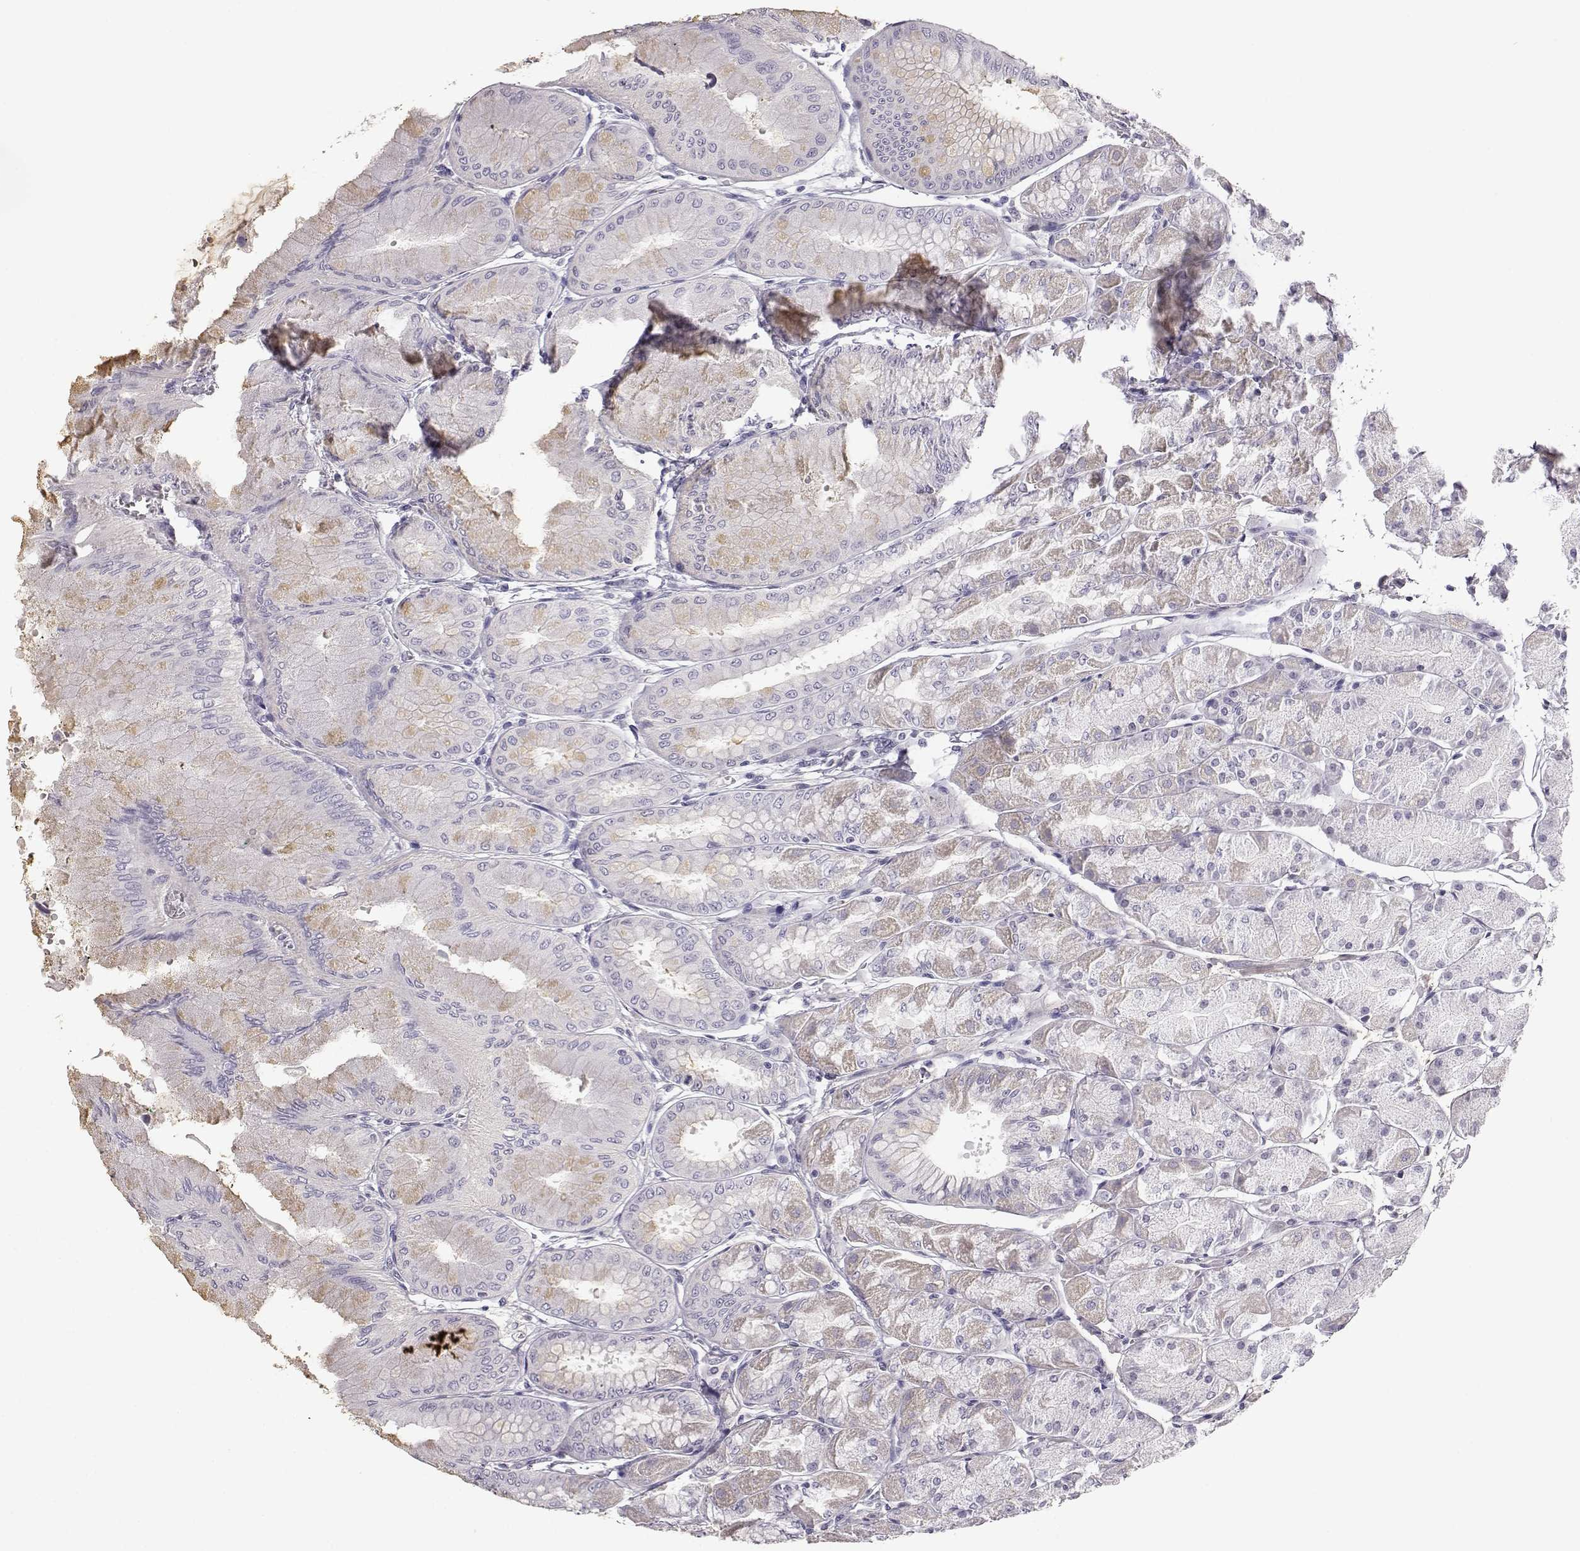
{"staining": {"intensity": "negative", "quantity": "none", "location": "none"}, "tissue": "stomach", "cell_type": "Glandular cells", "image_type": "normal", "snomed": [{"axis": "morphology", "description": "Normal tissue, NOS"}, {"axis": "topography", "description": "Stomach, upper"}], "caption": "Protein analysis of normal stomach demonstrates no significant expression in glandular cells.", "gene": "MYCBPAP", "patient": {"sex": "male", "age": 60}}